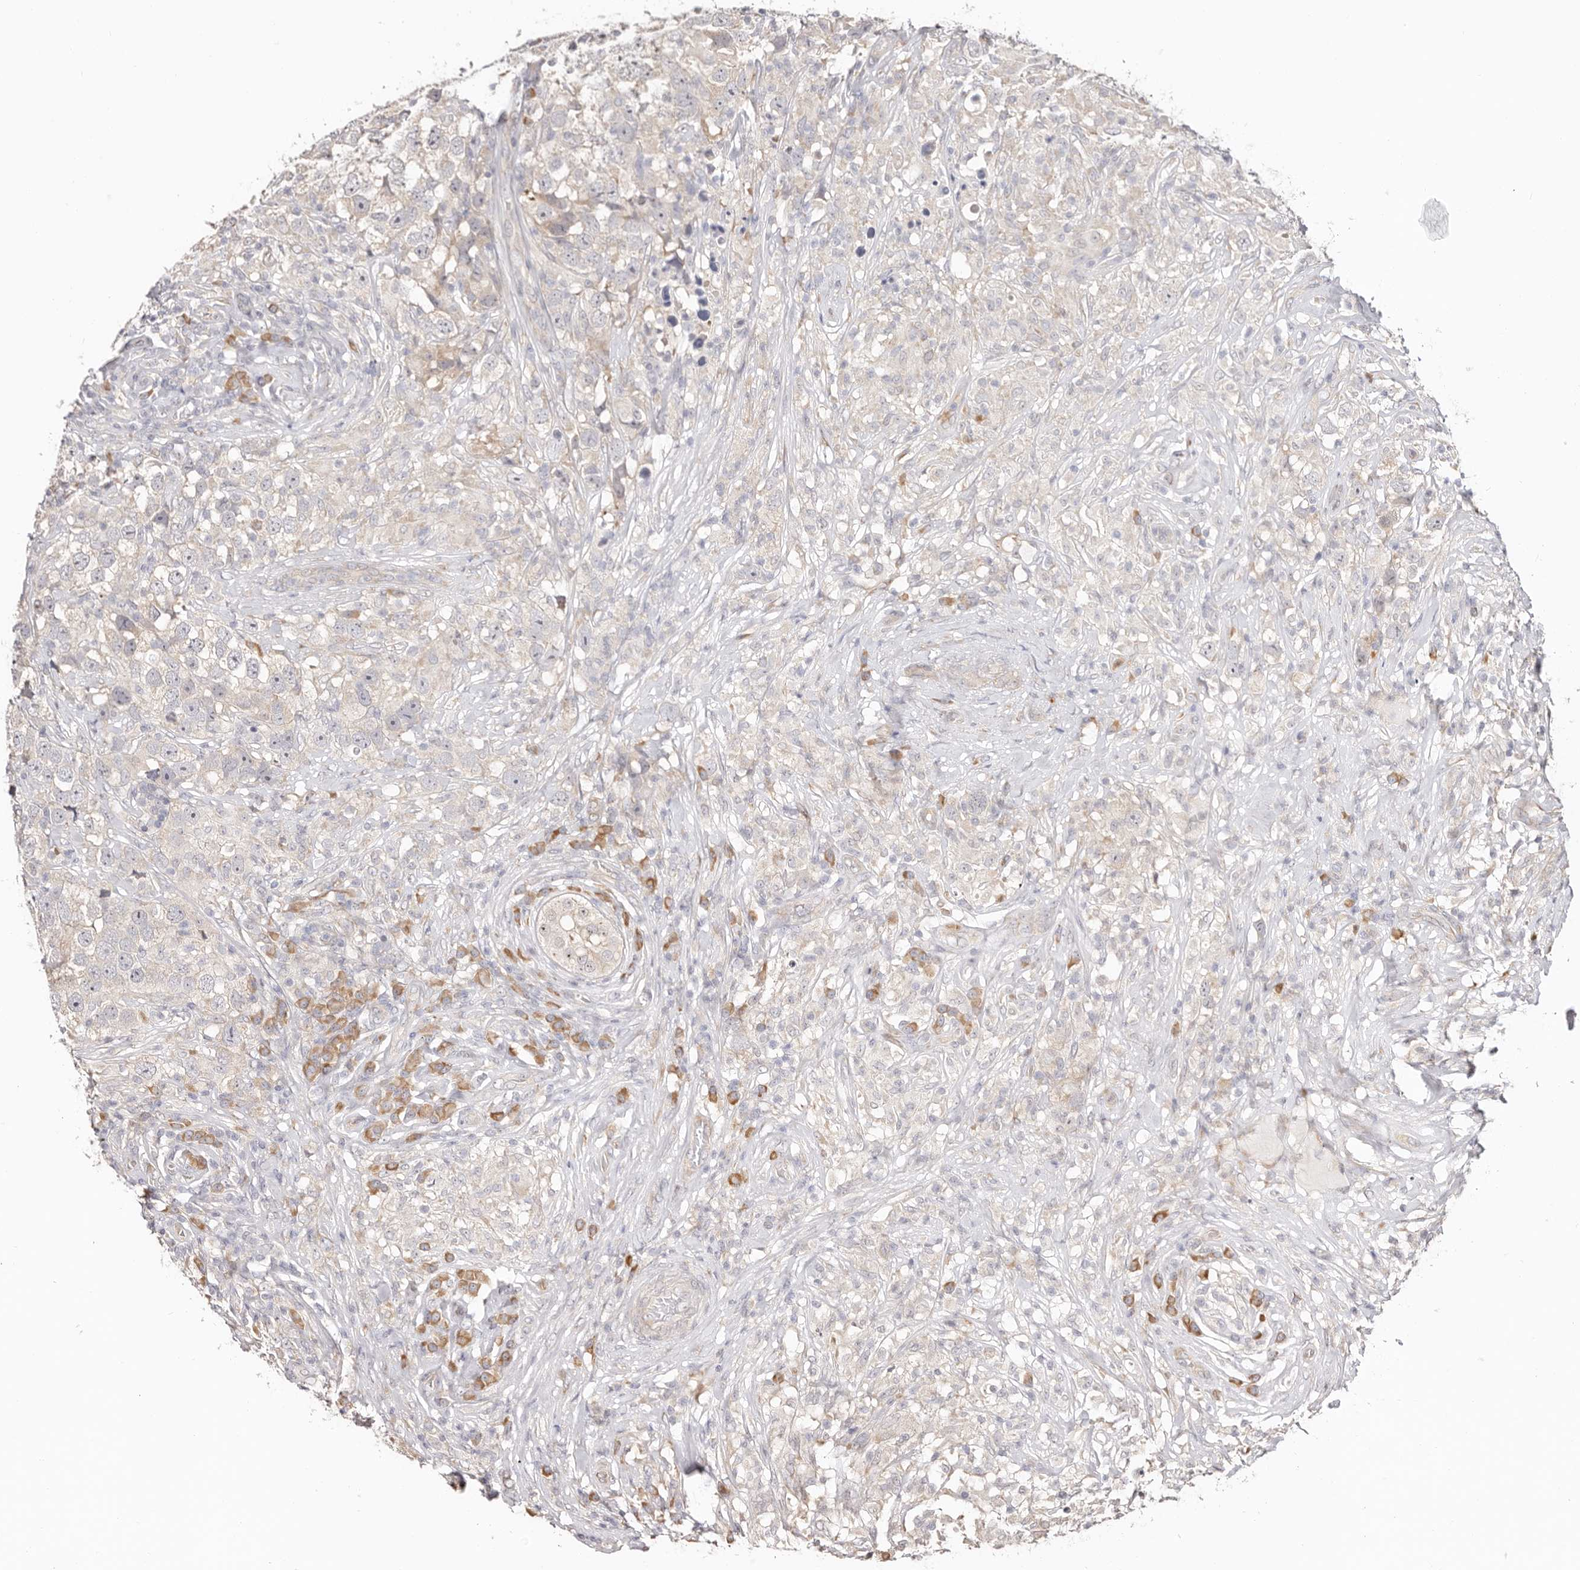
{"staining": {"intensity": "negative", "quantity": "none", "location": "none"}, "tissue": "testis cancer", "cell_type": "Tumor cells", "image_type": "cancer", "snomed": [{"axis": "morphology", "description": "Seminoma, NOS"}, {"axis": "topography", "description": "Testis"}], "caption": "An image of human testis cancer (seminoma) is negative for staining in tumor cells. (IHC, brightfield microscopy, high magnification).", "gene": "BCL2L15", "patient": {"sex": "male", "age": 49}}